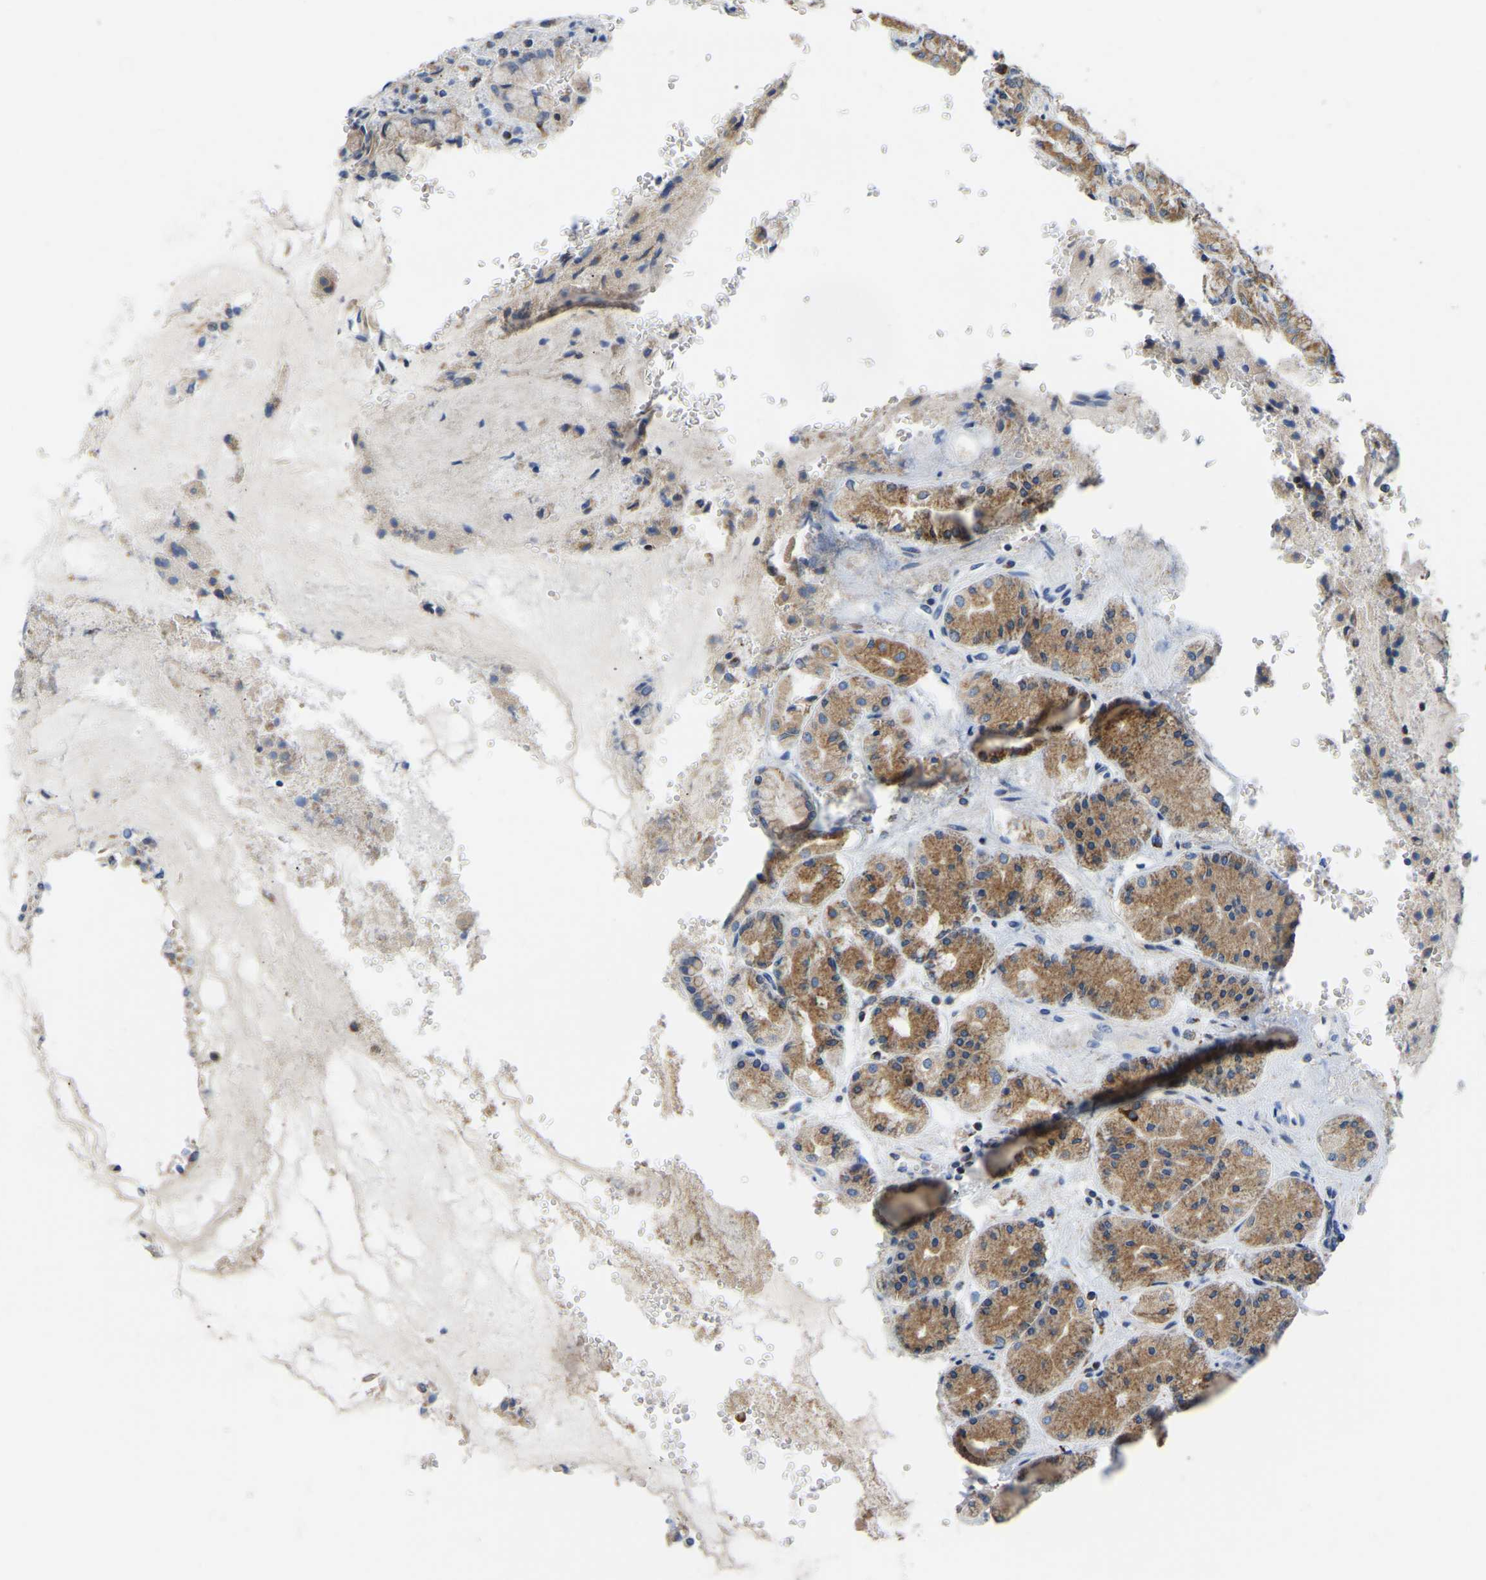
{"staining": {"intensity": "moderate", "quantity": ">75%", "location": "cytoplasmic/membranous"}, "tissue": "stomach", "cell_type": "Glandular cells", "image_type": "normal", "snomed": [{"axis": "morphology", "description": "Normal tissue, NOS"}, {"axis": "topography", "description": "Stomach"}, {"axis": "topography", "description": "Stomach, lower"}], "caption": "Moderate cytoplasmic/membranous positivity for a protein is identified in approximately >75% of glandular cells of normal stomach using IHC.", "gene": "SFXN1", "patient": {"sex": "female", "age": 56}}